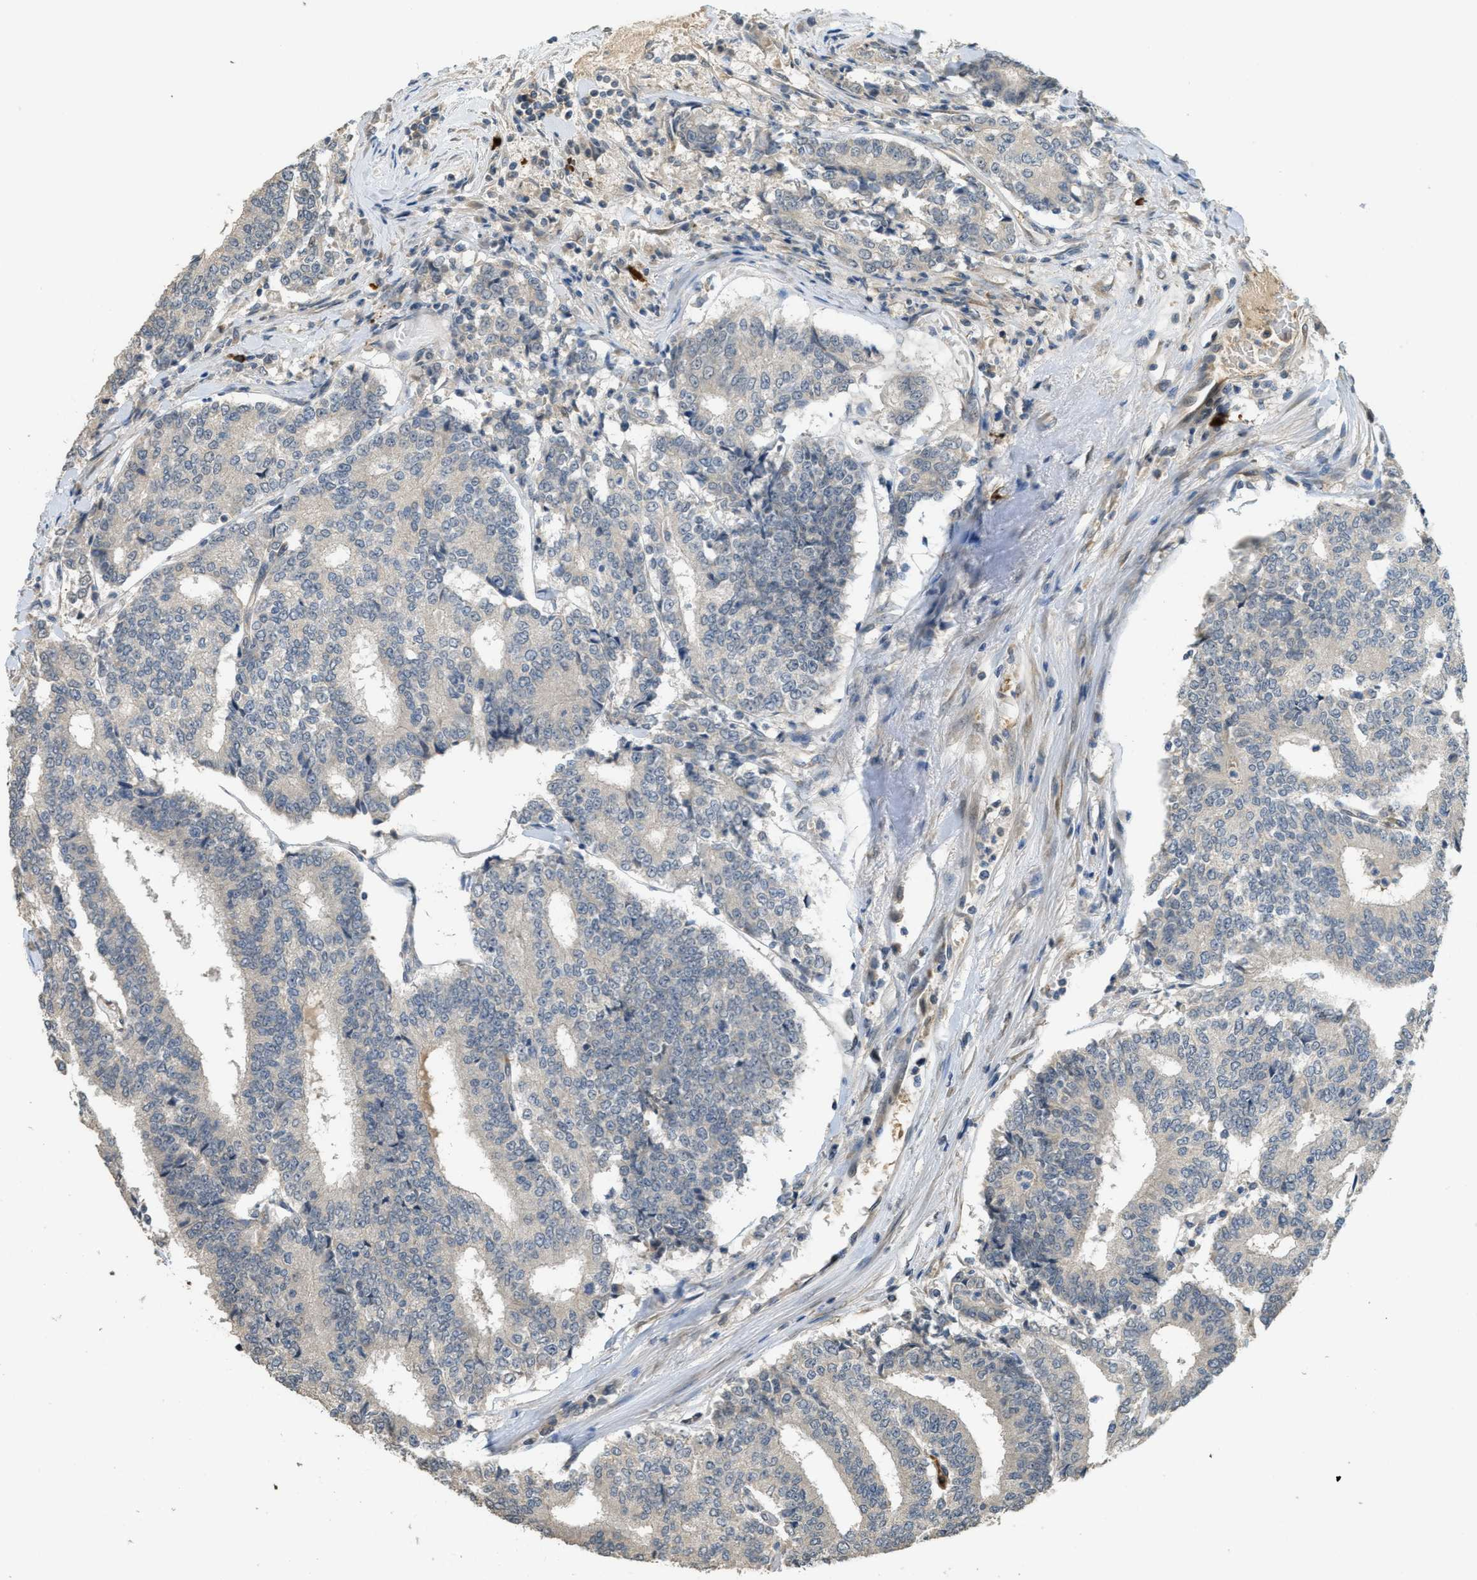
{"staining": {"intensity": "negative", "quantity": "none", "location": "none"}, "tissue": "prostate cancer", "cell_type": "Tumor cells", "image_type": "cancer", "snomed": [{"axis": "morphology", "description": "Normal tissue, NOS"}, {"axis": "morphology", "description": "Adenocarcinoma, High grade"}, {"axis": "topography", "description": "Prostate"}, {"axis": "topography", "description": "Seminal veicle"}], "caption": "Immunohistochemical staining of prostate cancer (high-grade adenocarcinoma) demonstrates no significant expression in tumor cells.", "gene": "IGF2BP2", "patient": {"sex": "male", "age": 55}}